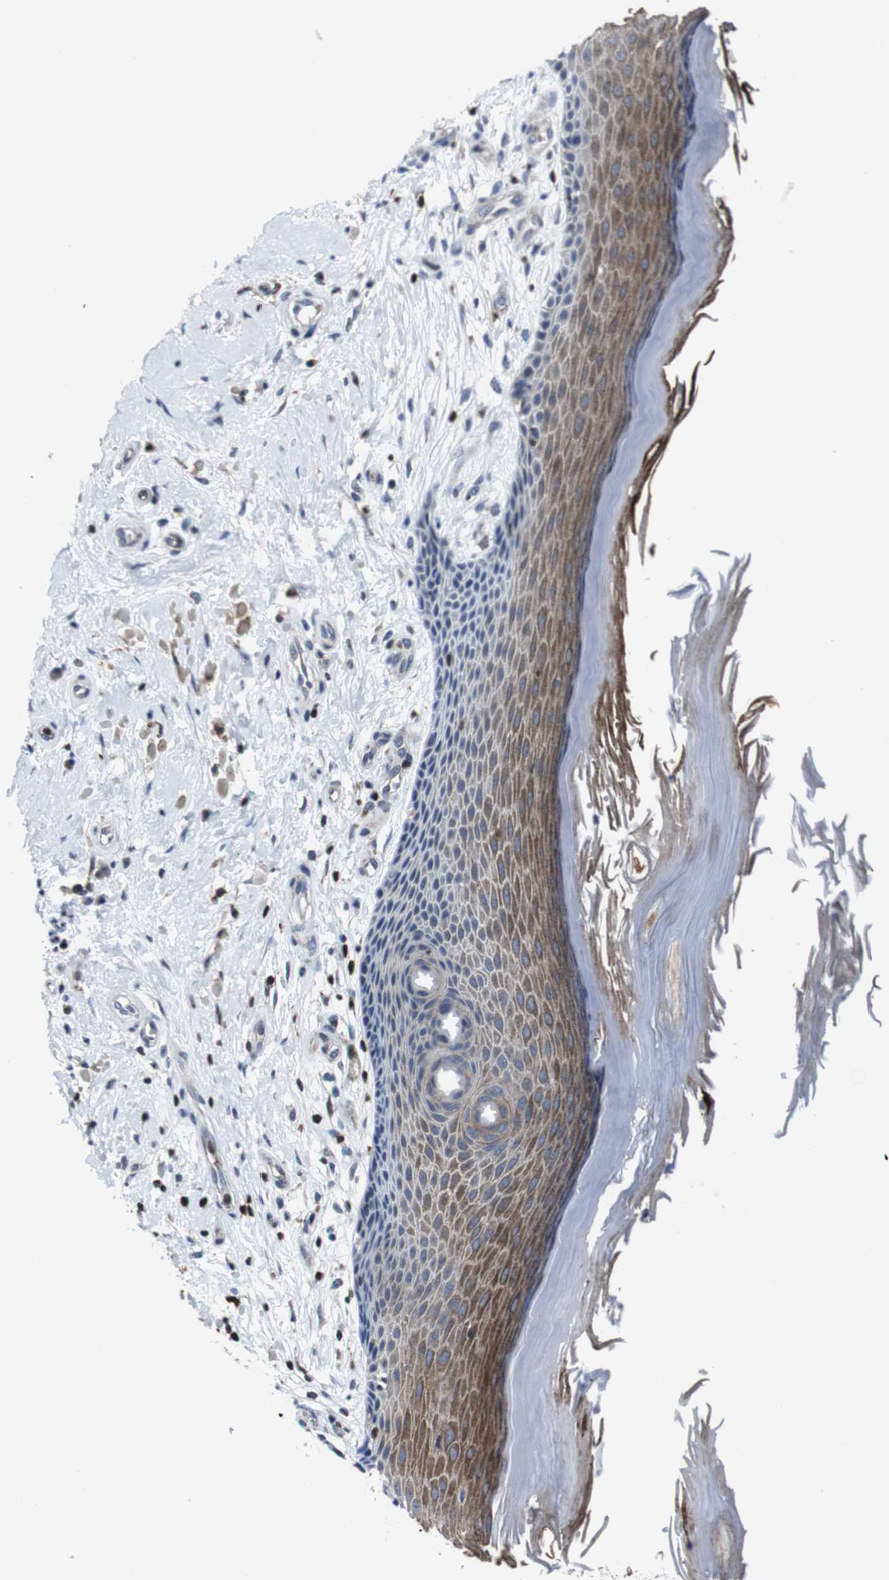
{"staining": {"intensity": "moderate", "quantity": "25%-75%", "location": "cytoplasmic/membranous"}, "tissue": "melanoma", "cell_type": "Tumor cells", "image_type": "cancer", "snomed": [{"axis": "morphology", "description": "Malignant melanoma, NOS"}, {"axis": "topography", "description": "Skin"}], "caption": "A high-resolution photomicrograph shows immunohistochemistry staining of malignant melanoma, which displays moderate cytoplasmic/membranous positivity in about 25%-75% of tumor cells.", "gene": "STAT4", "patient": {"sex": "female", "age": 73}}